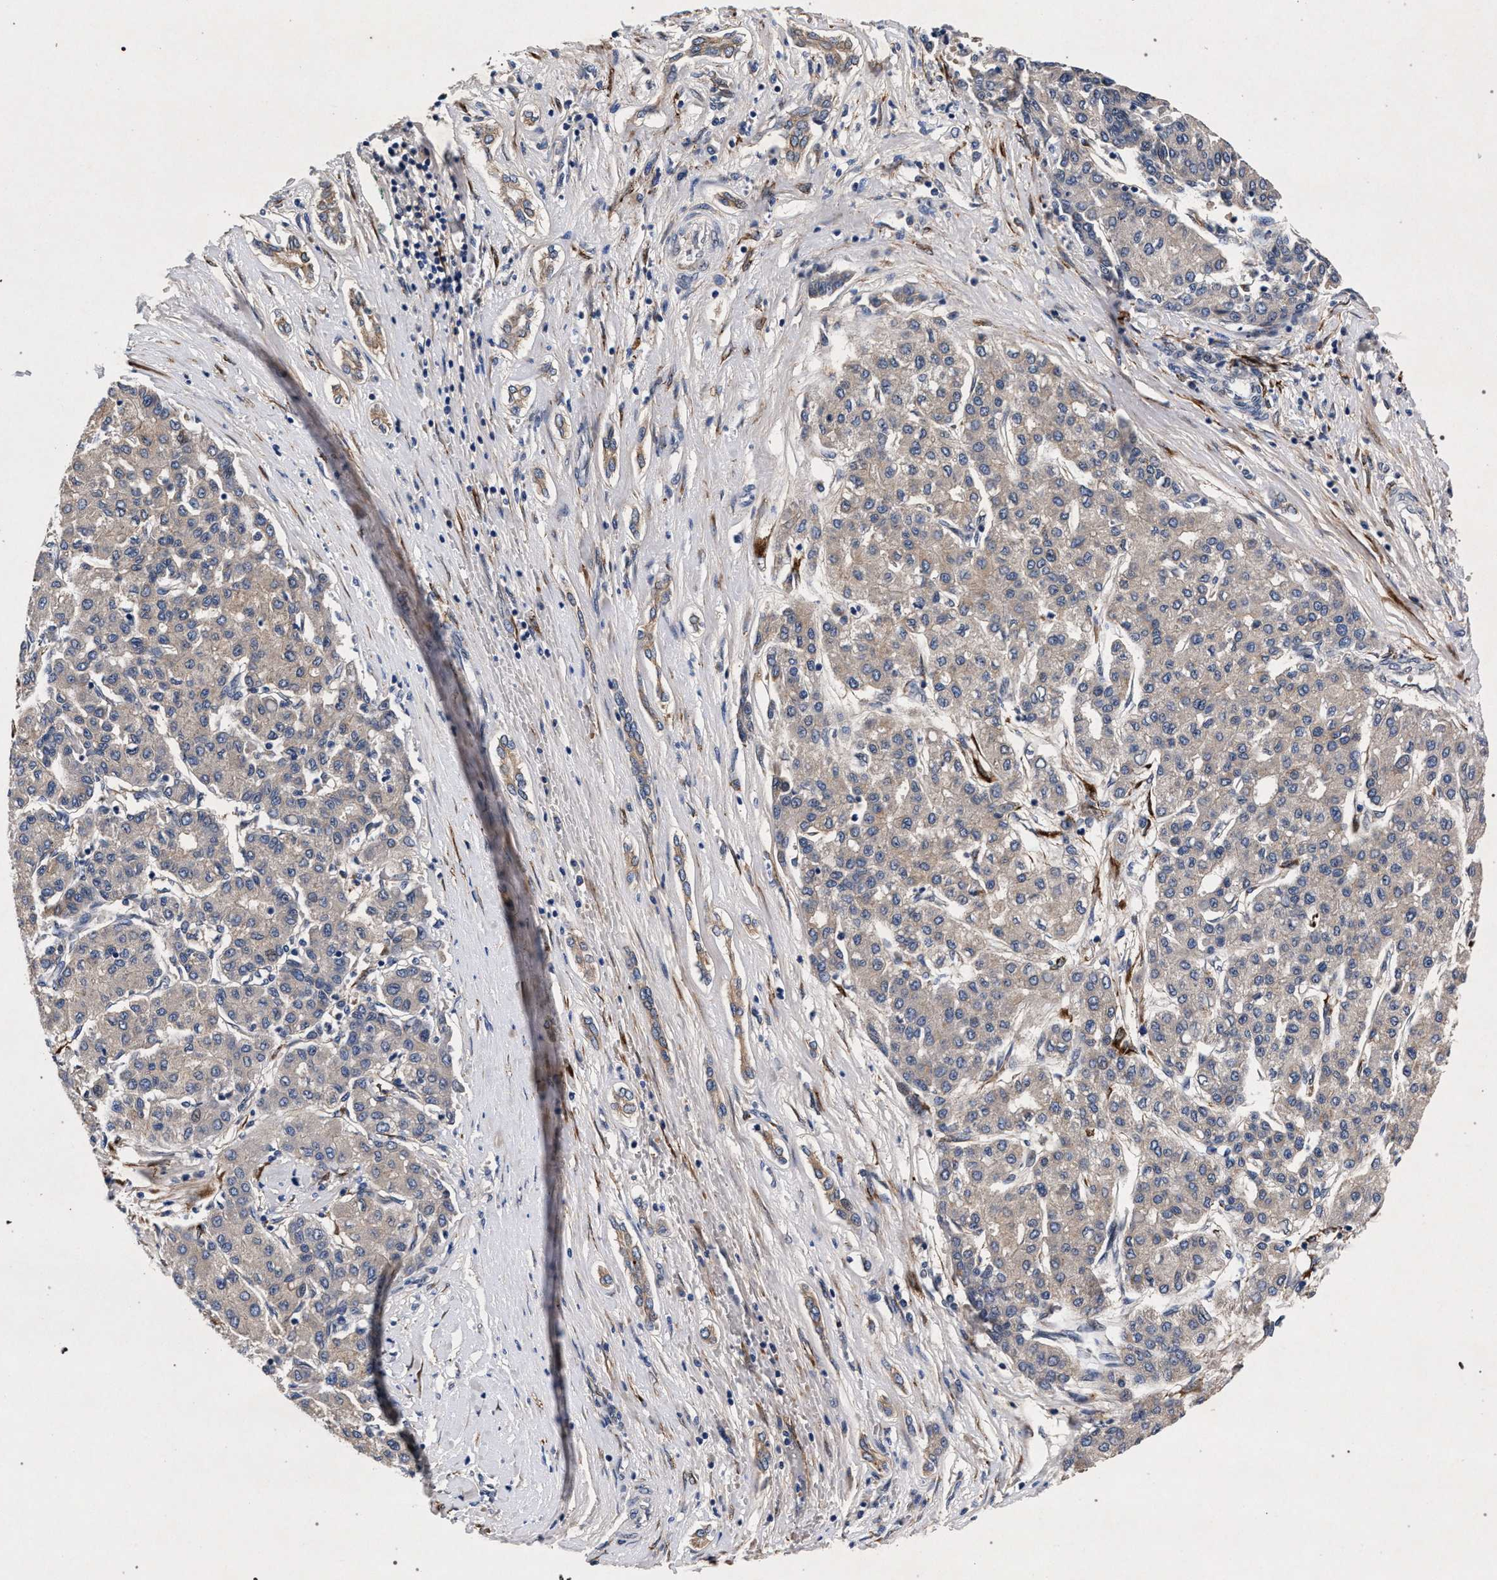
{"staining": {"intensity": "weak", "quantity": "<25%", "location": "cytoplasmic/membranous"}, "tissue": "liver cancer", "cell_type": "Tumor cells", "image_type": "cancer", "snomed": [{"axis": "morphology", "description": "Carcinoma, Hepatocellular, NOS"}, {"axis": "topography", "description": "Liver"}], "caption": "Immunohistochemical staining of human liver cancer displays no significant staining in tumor cells. (DAB IHC with hematoxylin counter stain).", "gene": "NEK7", "patient": {"sex": "male", "age": 65}}